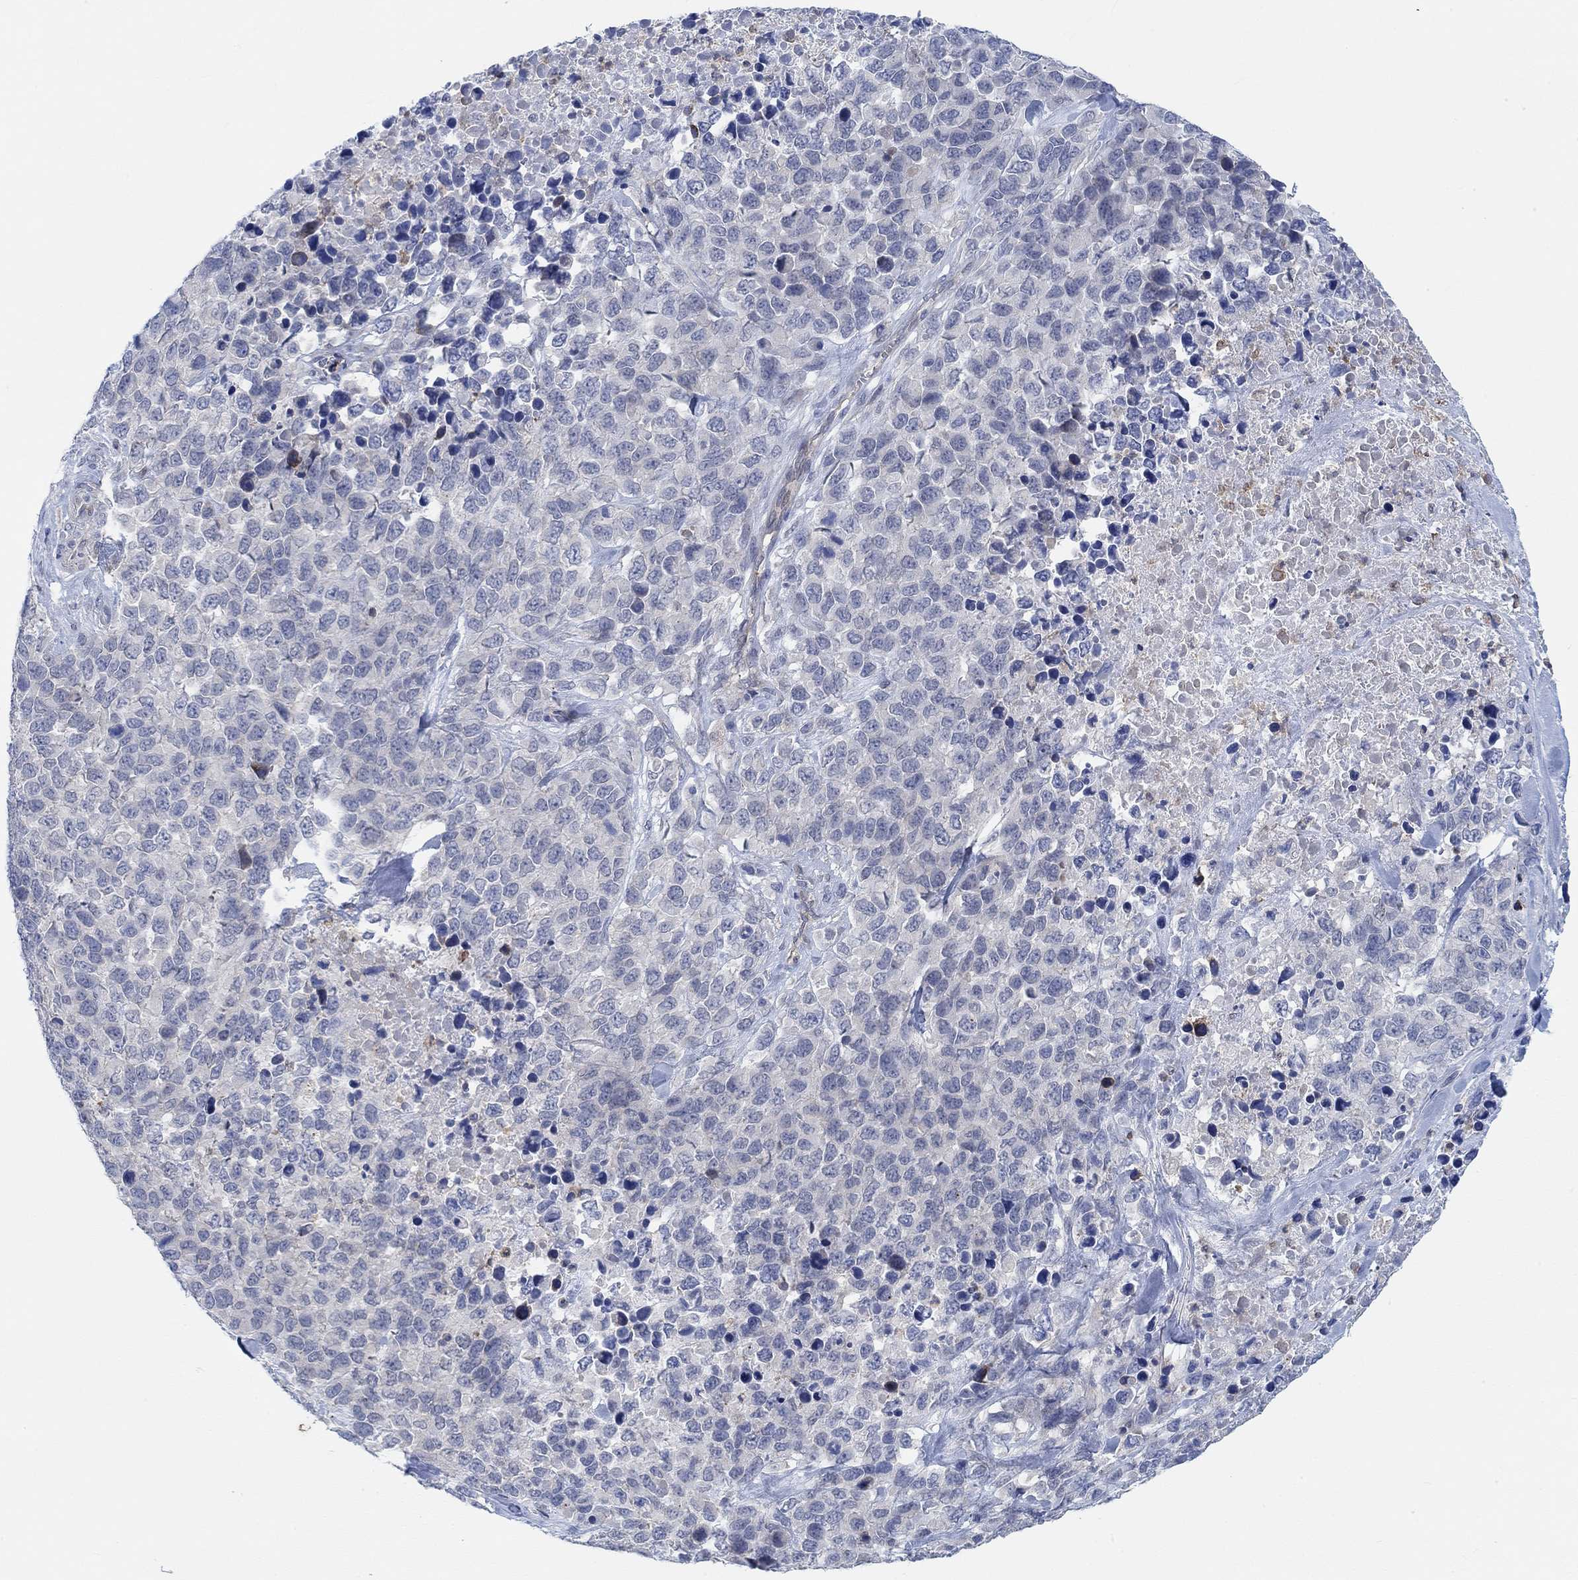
{"staining": {"intensity": "negative", "quantity": "none", "location": "none"}, "tissue": "melanoma", "cell_type": "Tumor cells", "image_type": "cancer", "snomed": [{"axis": "morphology", "description": "Malignant melanoma, Metastatic site"}, {"axis": "topography", "description": "Skin"}], "caption": "Immunohistochemistry (IHC) of malignant melanoma (metastatic site) reveals no staining in tumor cells. Nuclei are stained in blue.", "gene": "PMFBP1", "patient": {"sex": "male", "age": 84}}